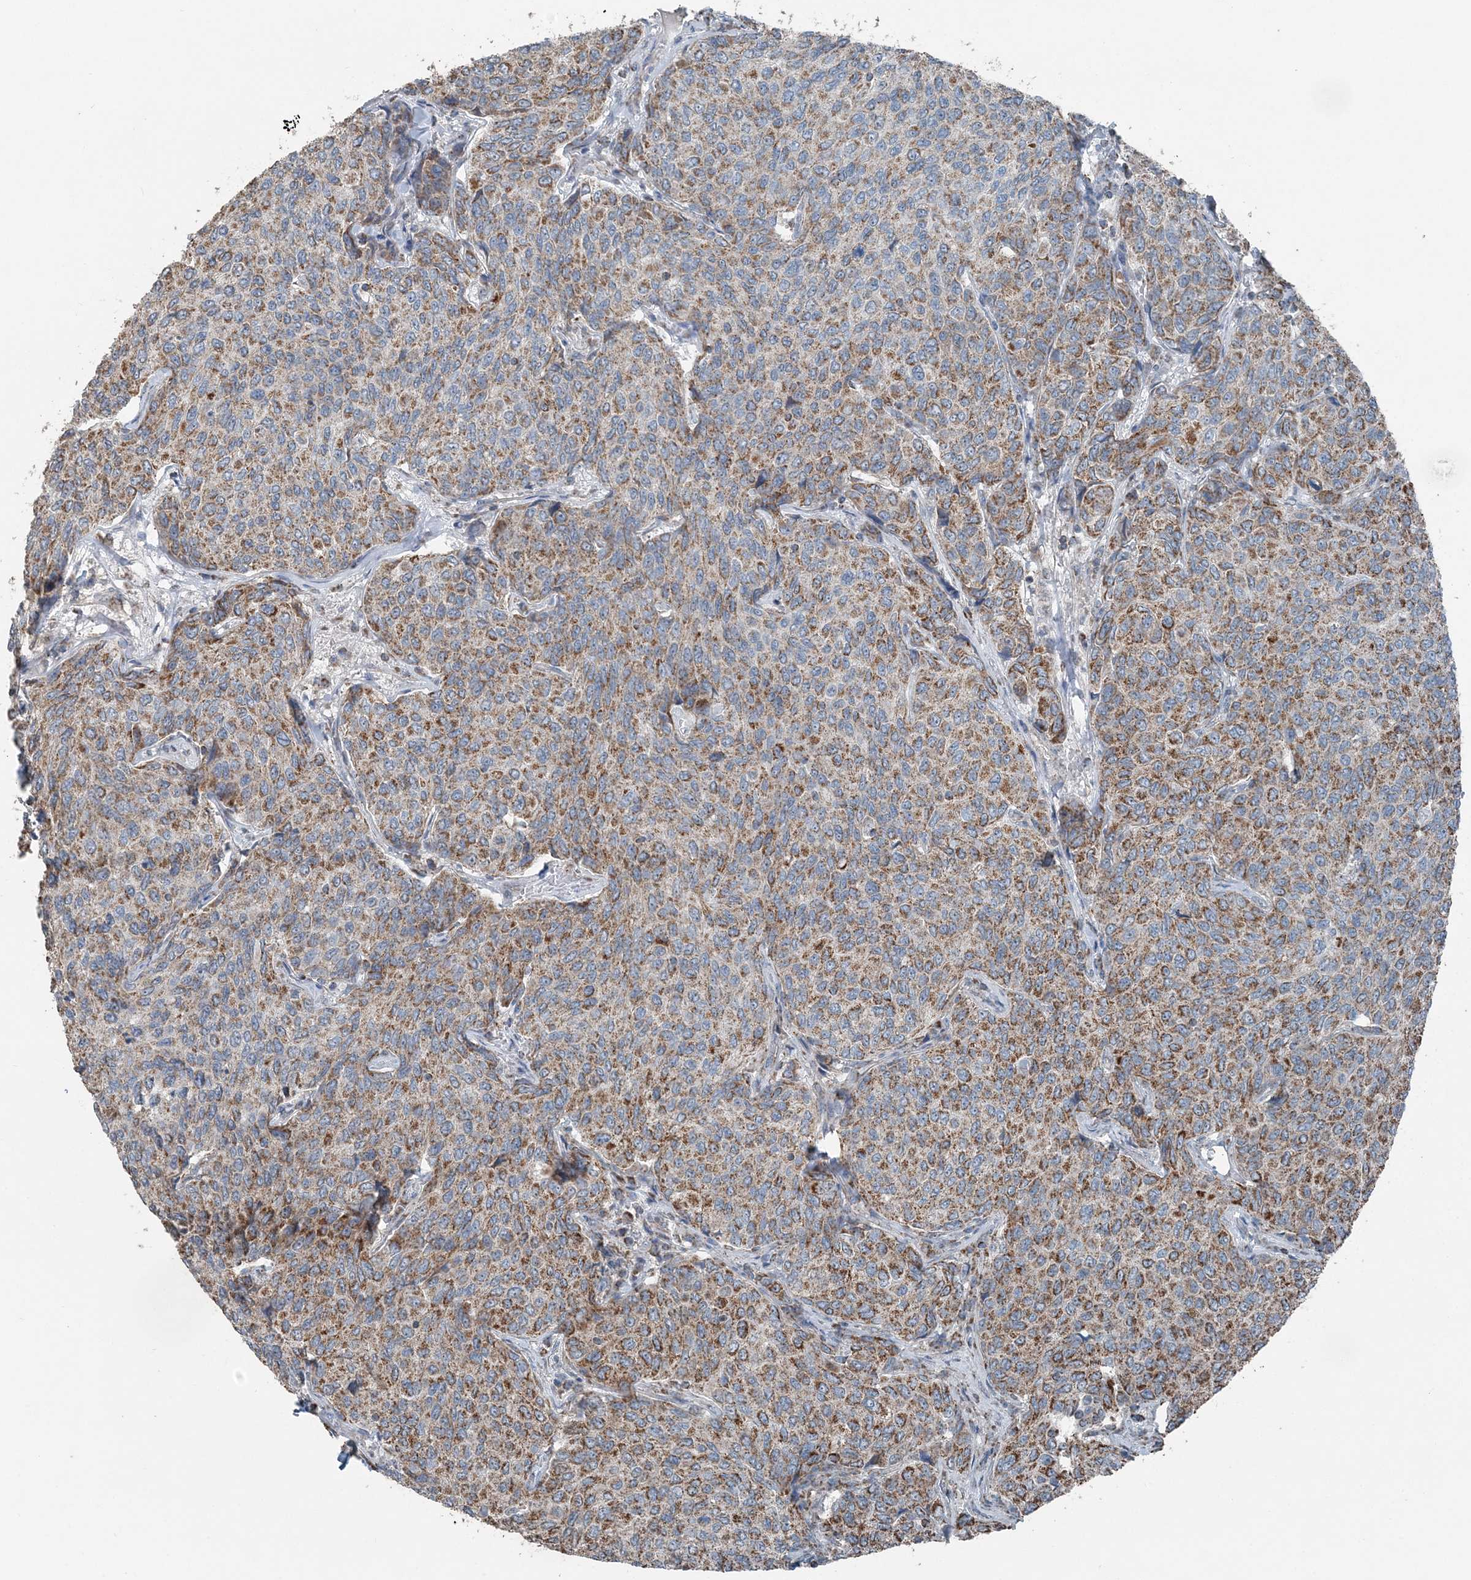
{"staining": {"intensity": "moderate", "quantity": ">75%", "location": "cytoplasmic/membranous"}, "tissue": "breast cancer", "cell_type": "Tumor cells", "image_type": "cancer", "snomed": [{"axis": "morphology", "description": "Duct carcinoma"}, {"axis": "topography", "description": "Breast"}], "caption": "IHC micrograph of neoplastic tissue: human breast infiltrating ductal carcinoma stained using IHC reveals medium levels of moderate protein expression localized specifically in the cytoplasmic/membranous of tumor cells, appearing as a cytoplasmic/membranous brown color.", "gene": "SUCLG1", "patient": {"sex": "female", "age": 55}}